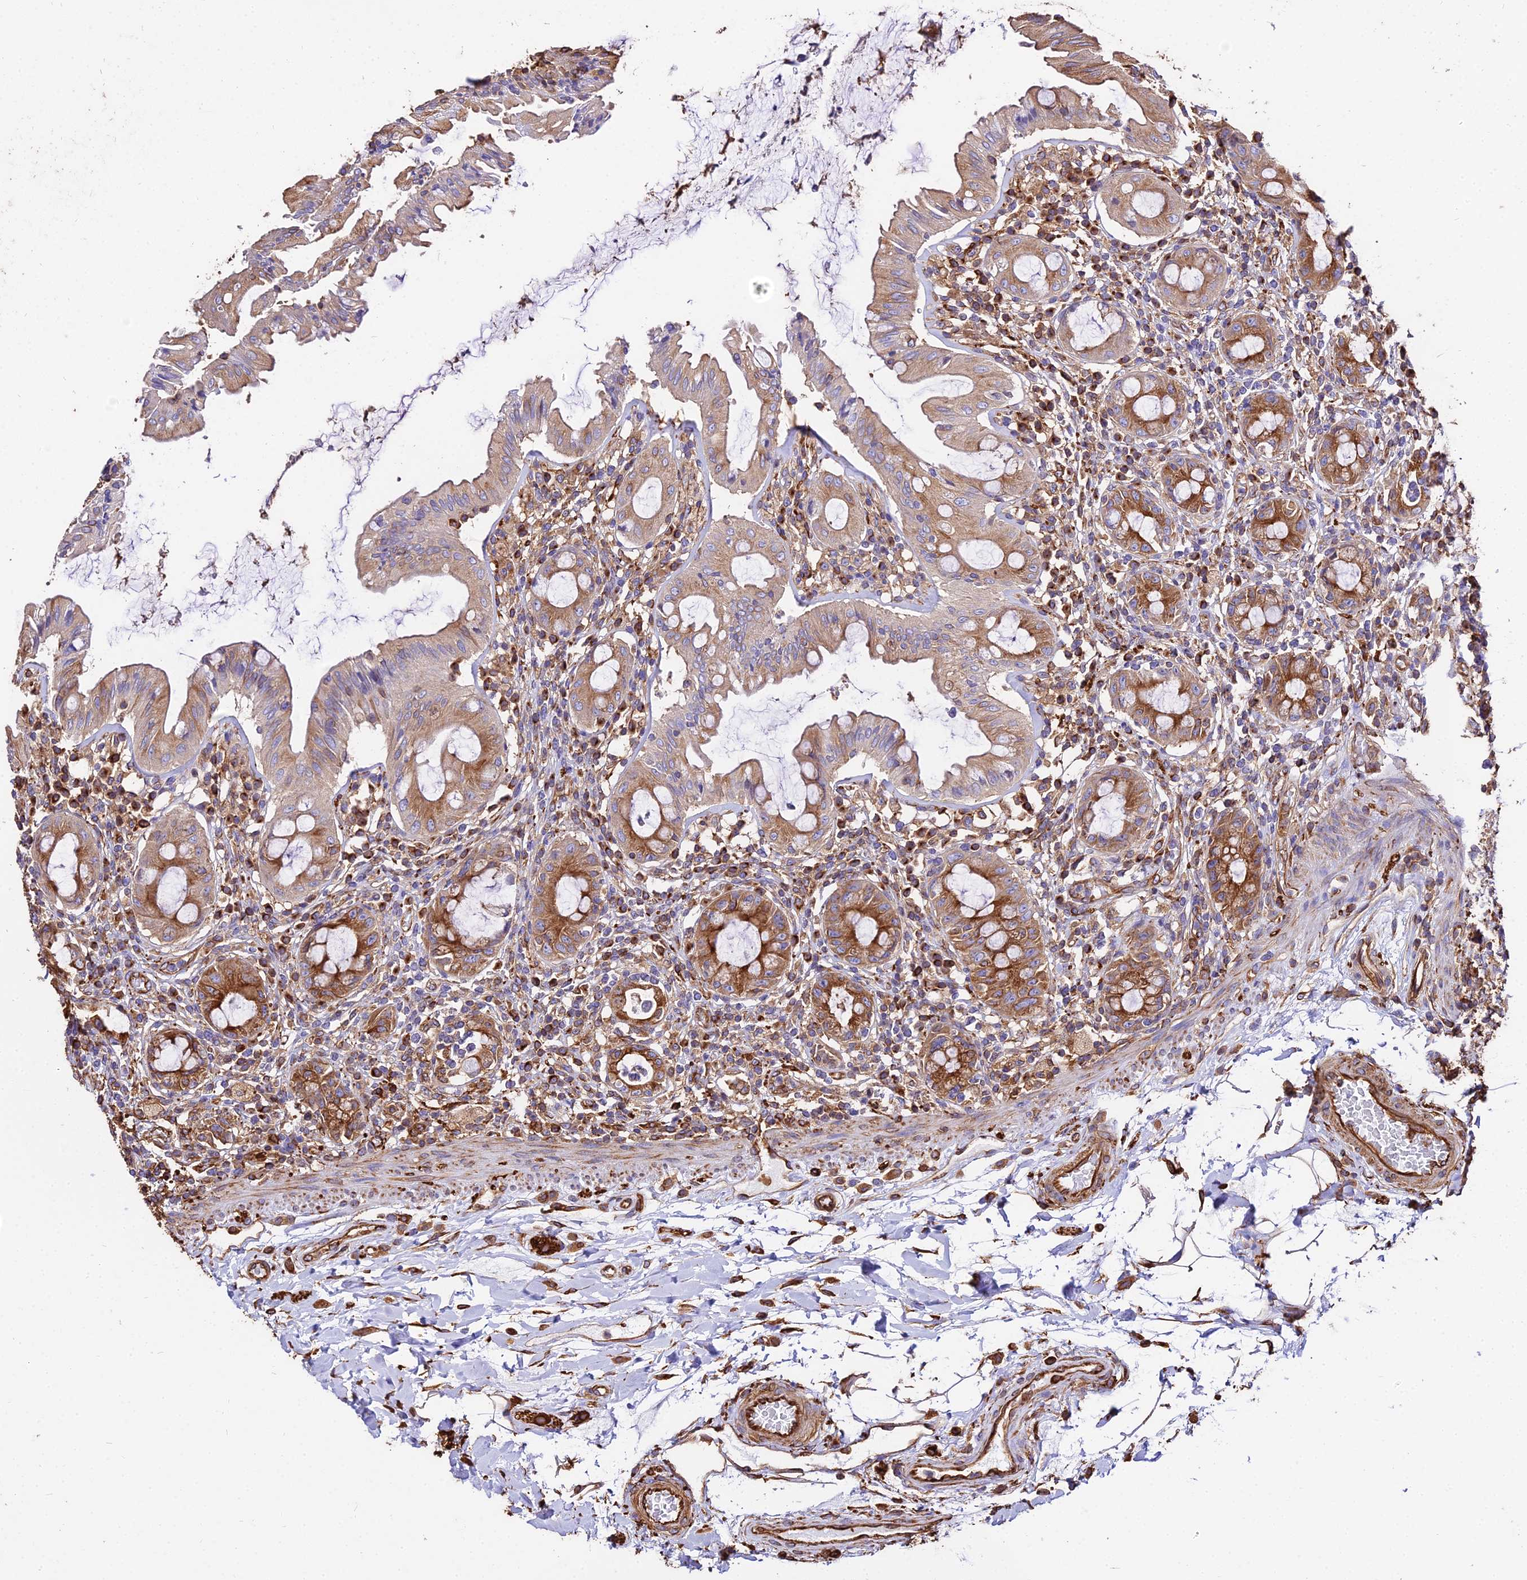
{"staining": {"intensity": "strong", "quantity": ">75%", "location": "cytoplasmic/membranous"}, "tissue": "rectum", "cell_type": "Glandular cells", "image_type": "normal", "snomed": [{"axis": "morphology", "description": "Normal tissue, NOS"}, {"axis": "topography", "description": "Rectum"}], "caption": "Rectum stained with a brown dye shows strong cytoplasmic/membranous positive expression in about >75% of glandular cells.", "gene": "TUBA1A", "patient": {"sex": "female", "age": 57}}